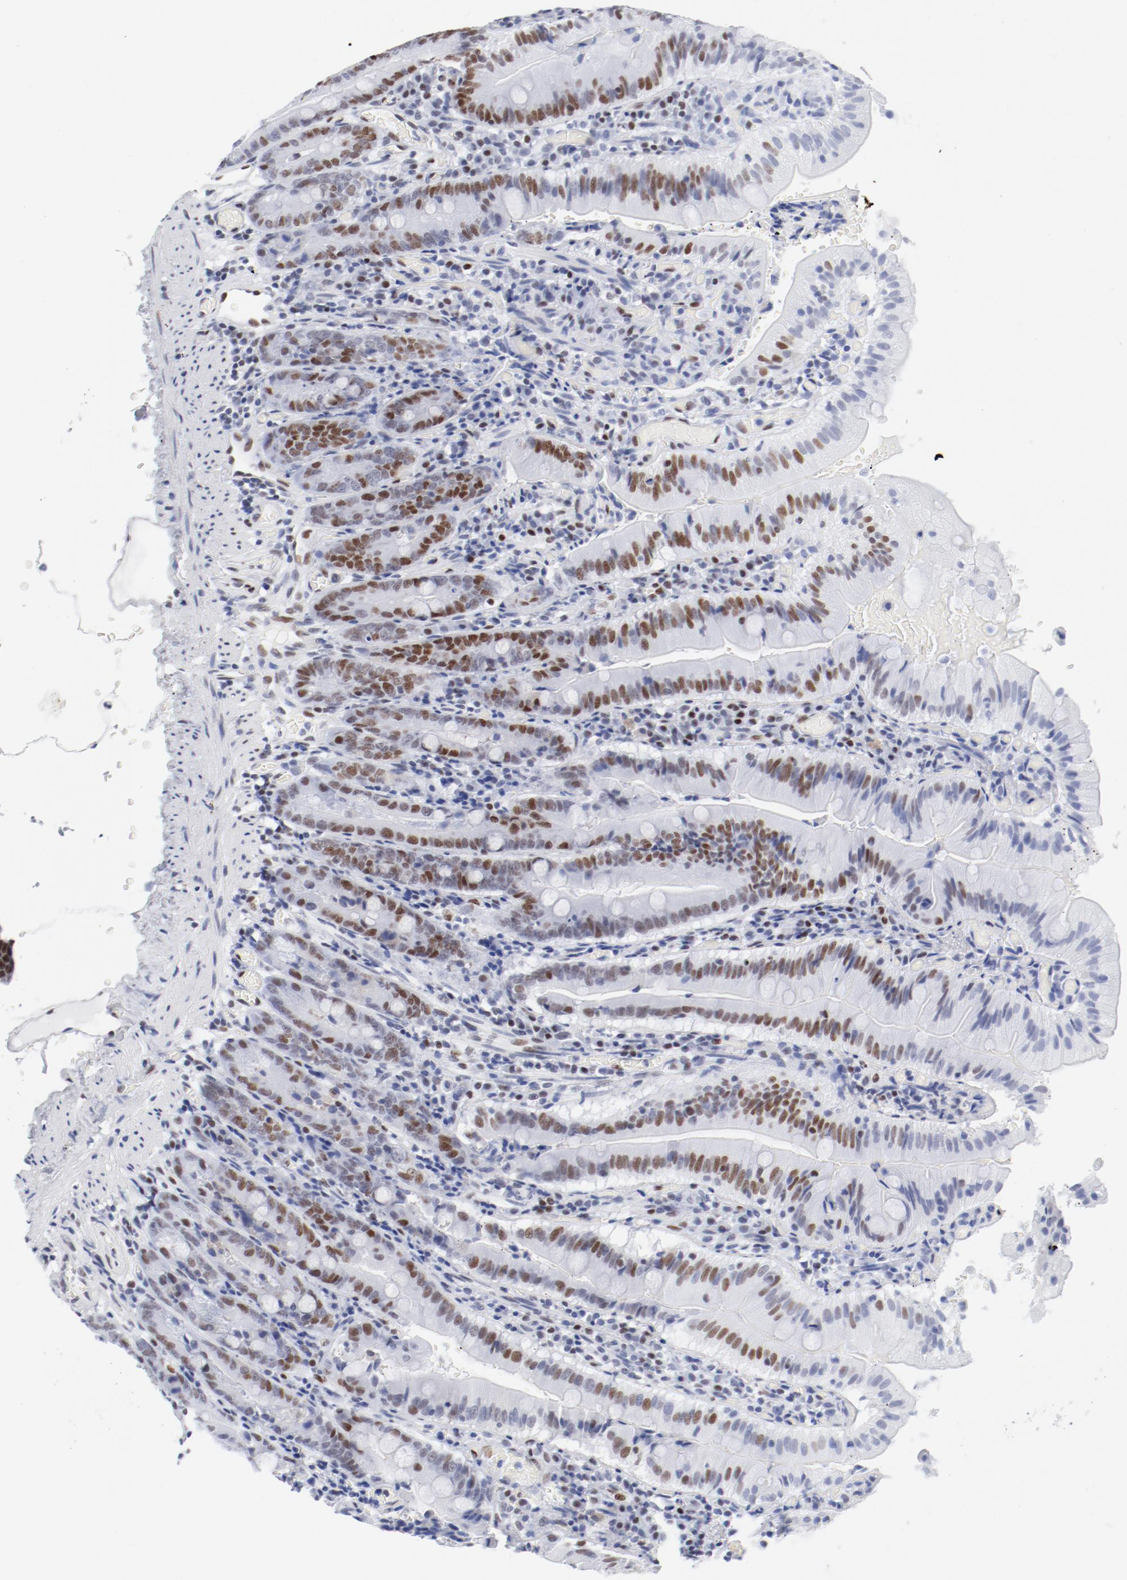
{"staining": {"intensity": "moderate", "quantity": ">75%", "location": "nuclear"}, "tissue": "small intestine", "cell_type": "Glandular cells", "image_type": "normal", "snomed": [{"axis": "morphology", "description": "Normal tissue, NOS"}, {"axis": "topography", "description": "Small intestine"}], "caption": "Normal small intestine exhibits moderate nuclear staining in about >75% of glandular cells, visualized by immunohistochemistry. The protein is stained brown, and the nuclei are stained in blue (DAB IHC with brightfield microscopy, high magnification).", "gene": "ATF2", "patient": {"sex": "male", "age": 71}}